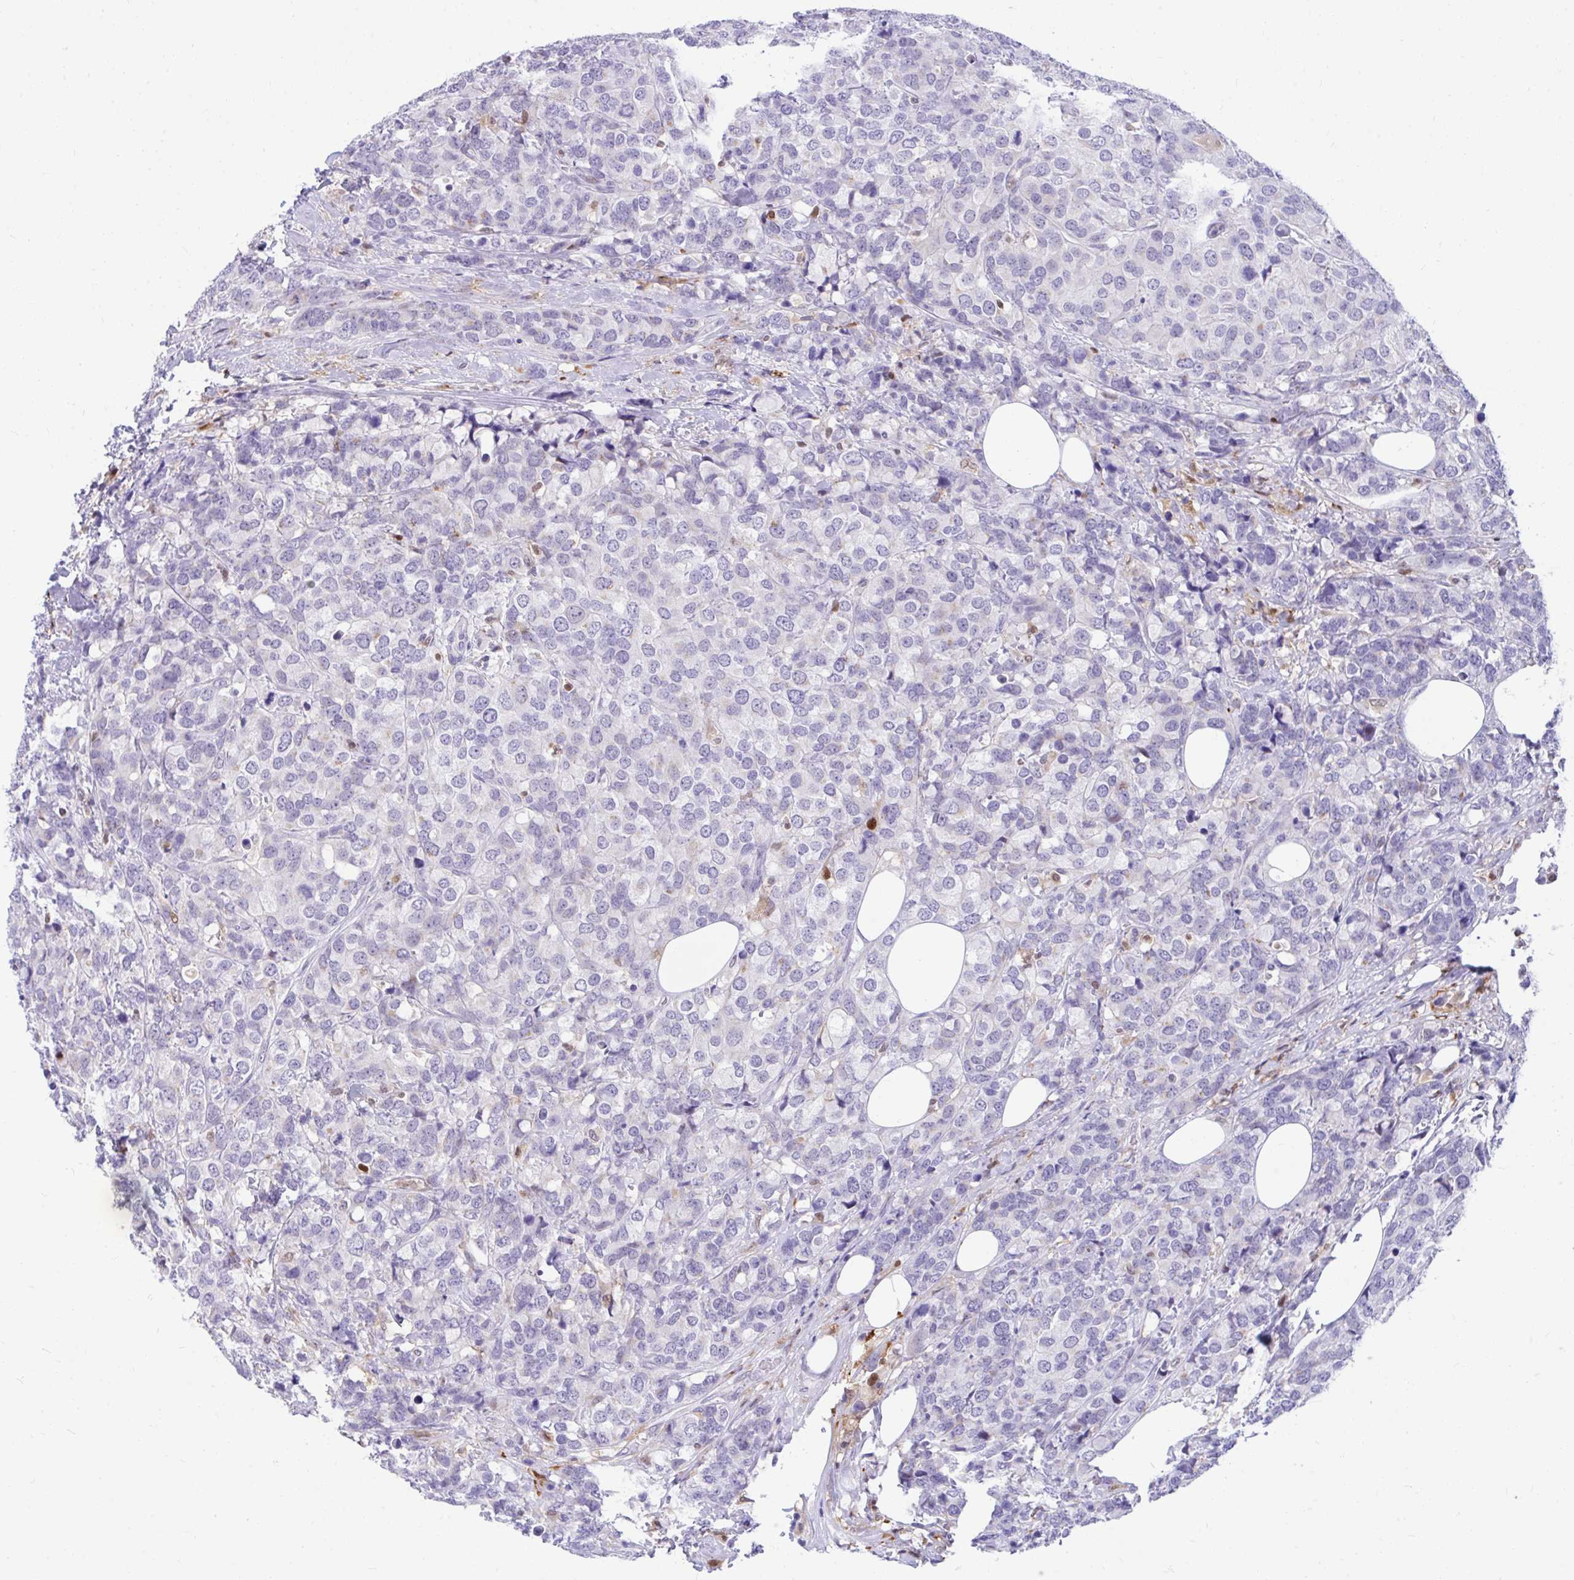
{"staining": {"intensity": "negative", "quantity": "none", "location": "none"}, "tissue": "breast cancer", "cell_type": "Tumor cells", "image_type": "cancer", "snomed": [{"axis": "morphology", "description": "Lobular carcinoma"}, {"axis": "topography", "description": "Breast"}], "caption": "Immunohistochemistry (IHC) micrograph of neoplastic tissue: human breast cancer stained with DAB displays no significant protein staining in tumor cells. (DAB immunohistochemistry with hematoxylin counter stain).", "gene": "GLB1L2", "patient": {"sex": "female", "age": 59}}